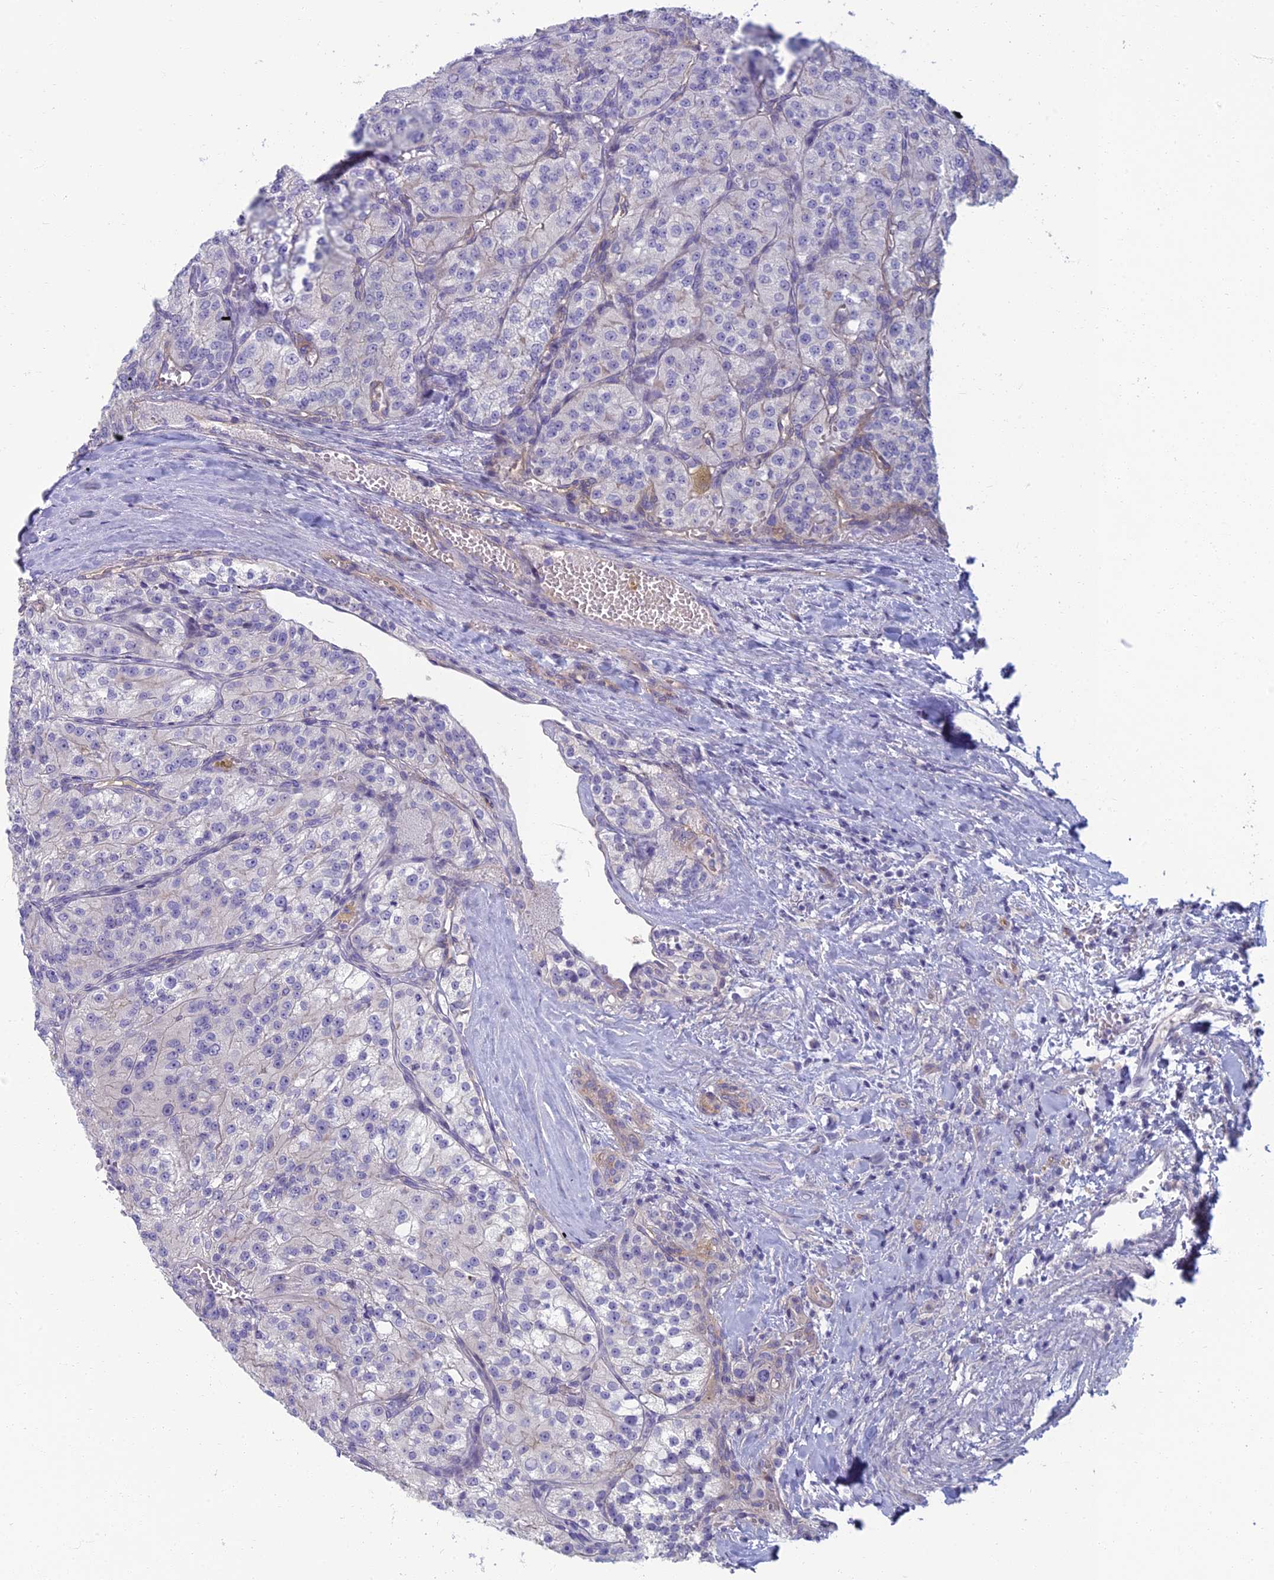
{"staining": {"intensity": "negative", "quantity": "none", "location": "none"}, "tissue": "renal cancer", "cell_type": "Tumor cells", "image_type": "cancer", "snomed": [{"axis": "morphology", "description": "Adenocarcinoma, NOS"}, {"axis": "topography", "description": "Kidney"}], "caption": "The image reveals no staining of tumor cells in renal cancer.", "gene": "NEURL1", "patient": {"sex": "female", "age": 63}}